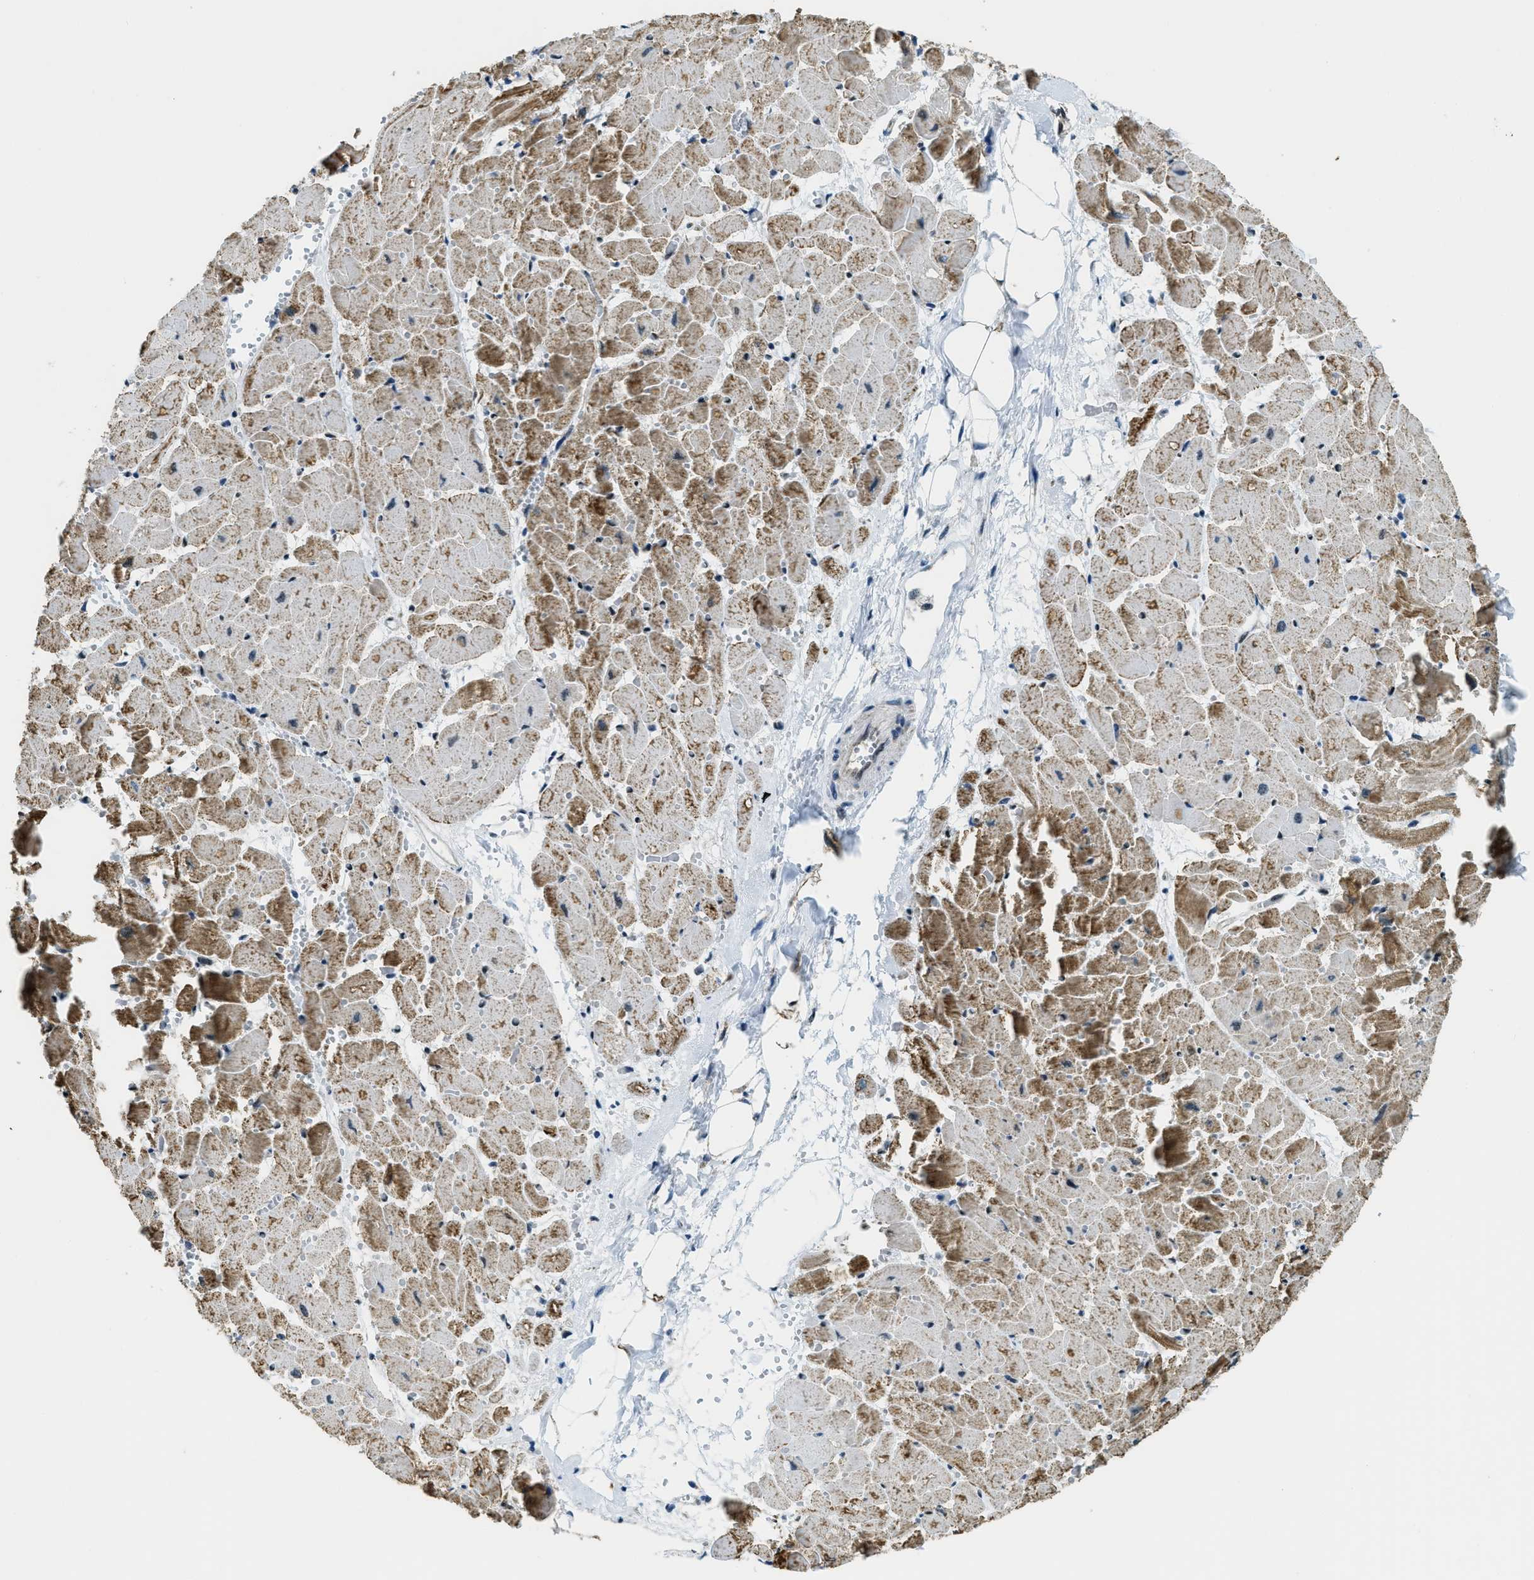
{"staining": {"intensity": "moderate", "quantity": "25%-75%", "location": "cytoplasmic/membranous"}, "tissue": "heart muscle", "cell_type": "Cardiomyocytes", "image_type": "normal", "snomed": [{"axis": "morphology", "description": "Normal tissue, NOS"}, {"axis": "topography", "description": "Heart"}], "caption": "Protein expression analysis of unremarkable heart muscle reveals moderate cytoplasmic/membranous staining in approximately 25%-75% of cardiomyocytes.", "gene": "SP100", "patient": {"sex": "female", "age": 19}}